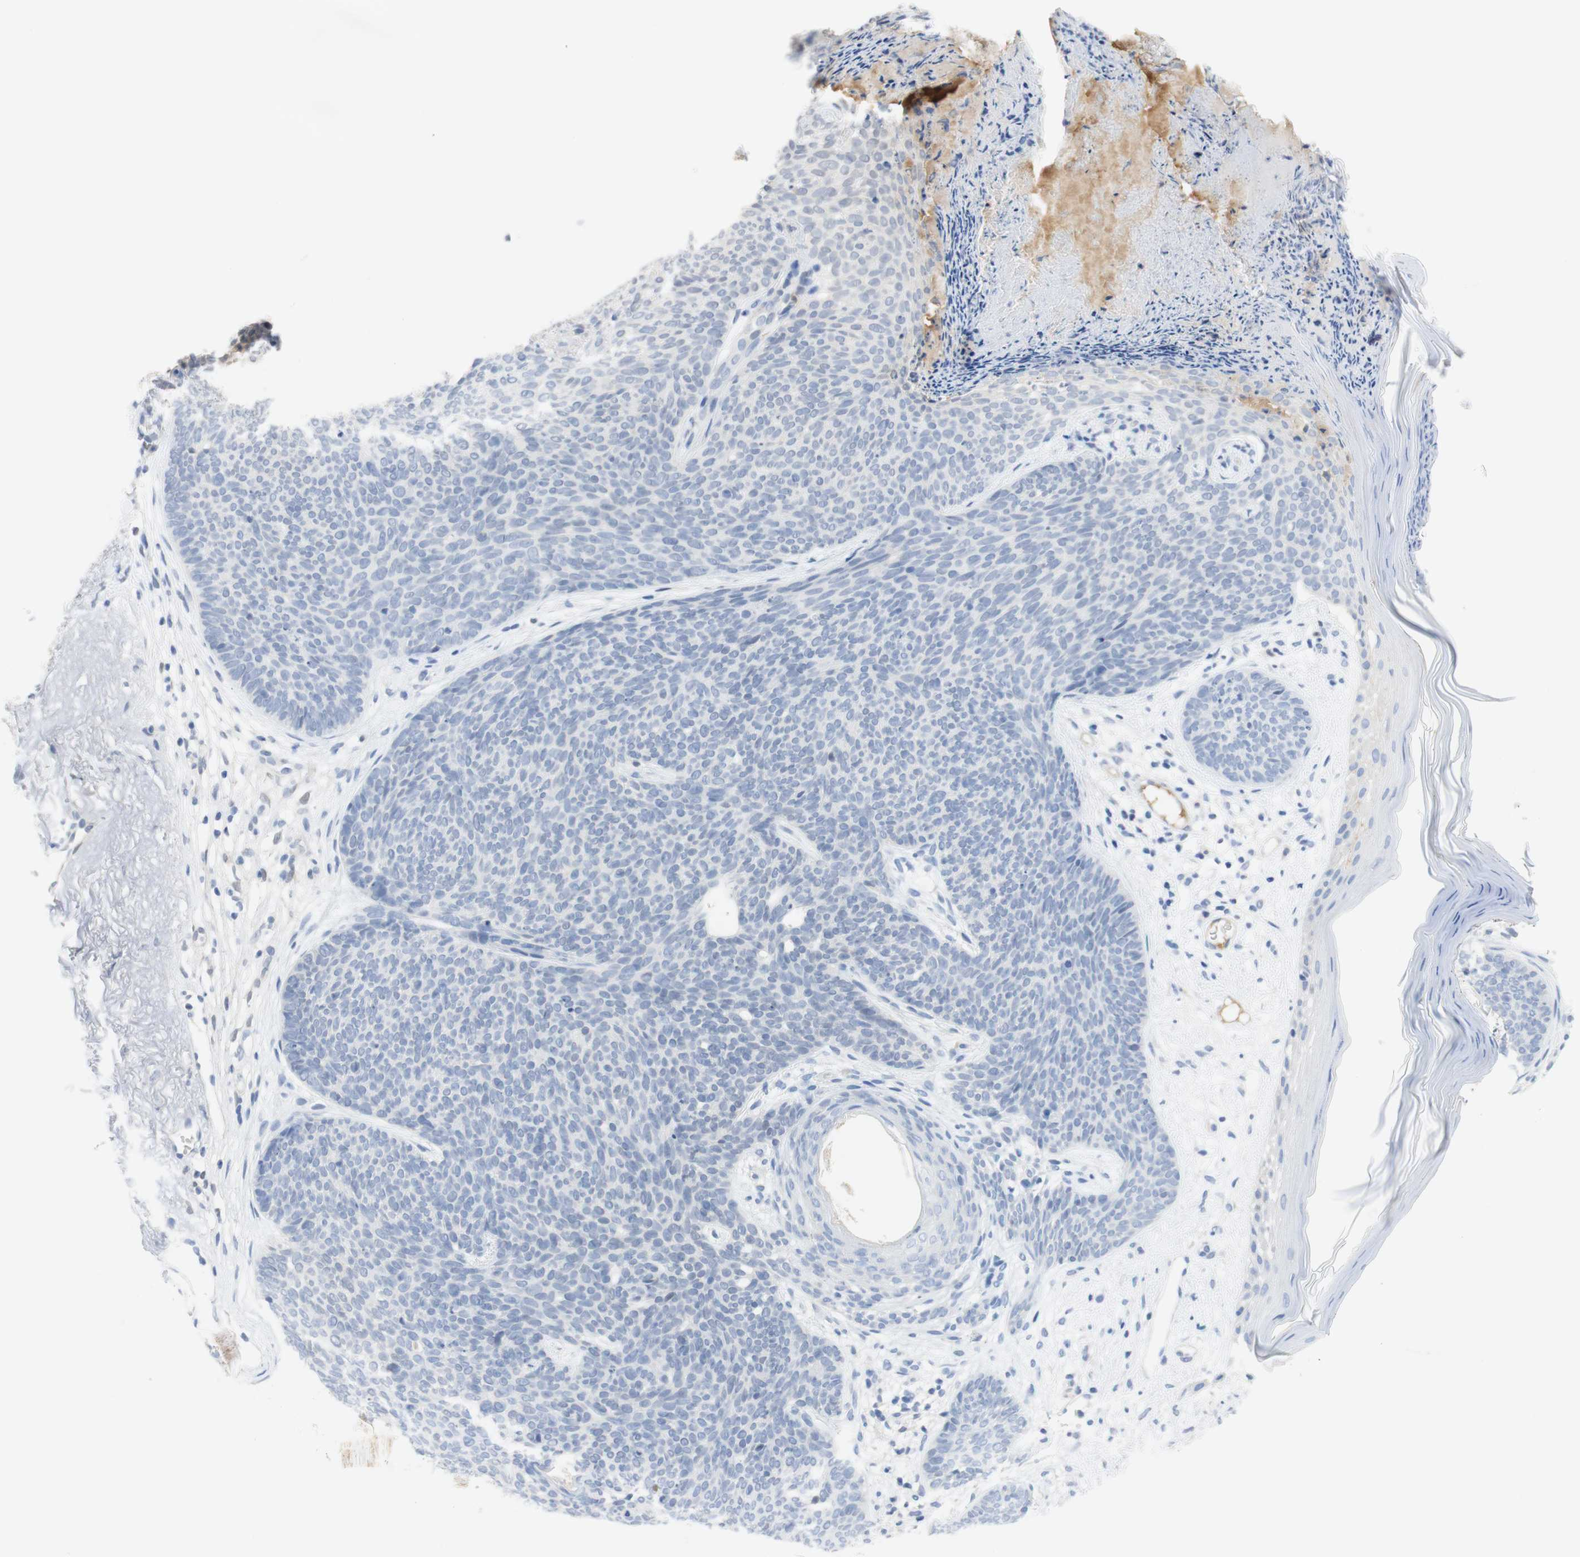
{"staining": {"intensity": "negative", "quantity": "none", "location": "none"}, "tissue": "skin cancer", "cell_type": "Tumor cells", "image_type": "cancer", "snomed": [{"axis": "morphology", "description": "Normal tissue, NOS"}, {"axis": "morphology", "description": "Basal cell carcinoma"}, {"axis": "topography", "description": "Skin"}], "caption": "Skin basal cell carcinoma stained for a protein using immunohistochemistry (IHC) displays no staining tumor cells.", "gene": "SELENBP1", "patient": {"sex": "female", "age": 70}}